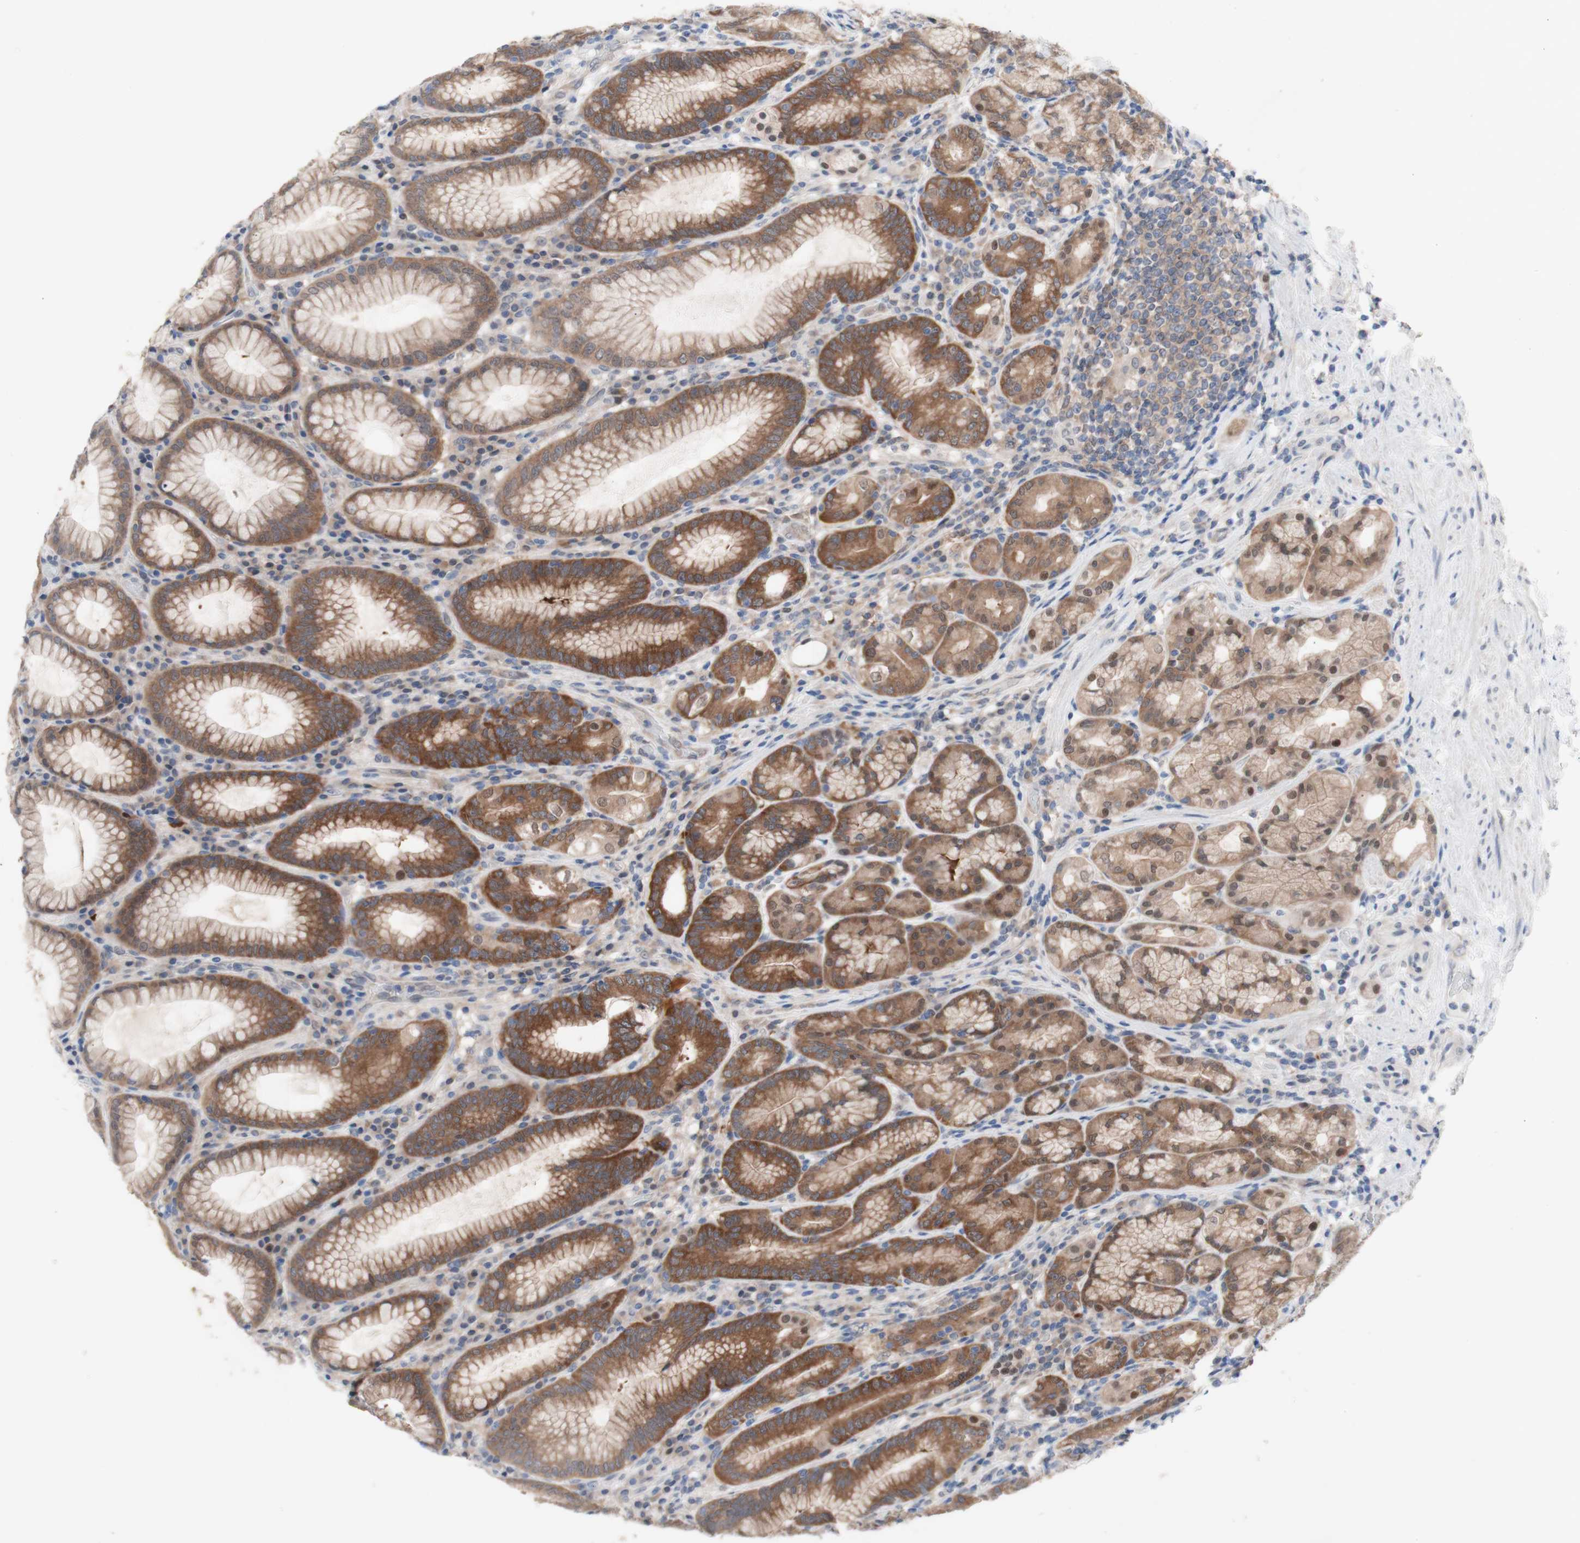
{"staining": {"intensity": "moderate", "quantity": ">75%", "location": "cytoplasmic/membranous,nuclear"}, "tissue": "stomach", "cell_type": "Glandular cells", "image_type": "normal", "snomed": [{"axis": "morphology", "description": "Normal tissue, NOS"}, {"axis": "topography", "description": "Stomach, lower"}], "caption": "Immunohistochemistry image of normal stomach: human stomach stained using IHC shows medium levels of moderate protein expression localized specifically in the cytoplasmic/membranous,nuclear of glandular cells, appearing as a cytoplasmic/membranous,nuclear brown color.", "gene": "PRMT5", "patient": {"sex": "female", "age": 76}}